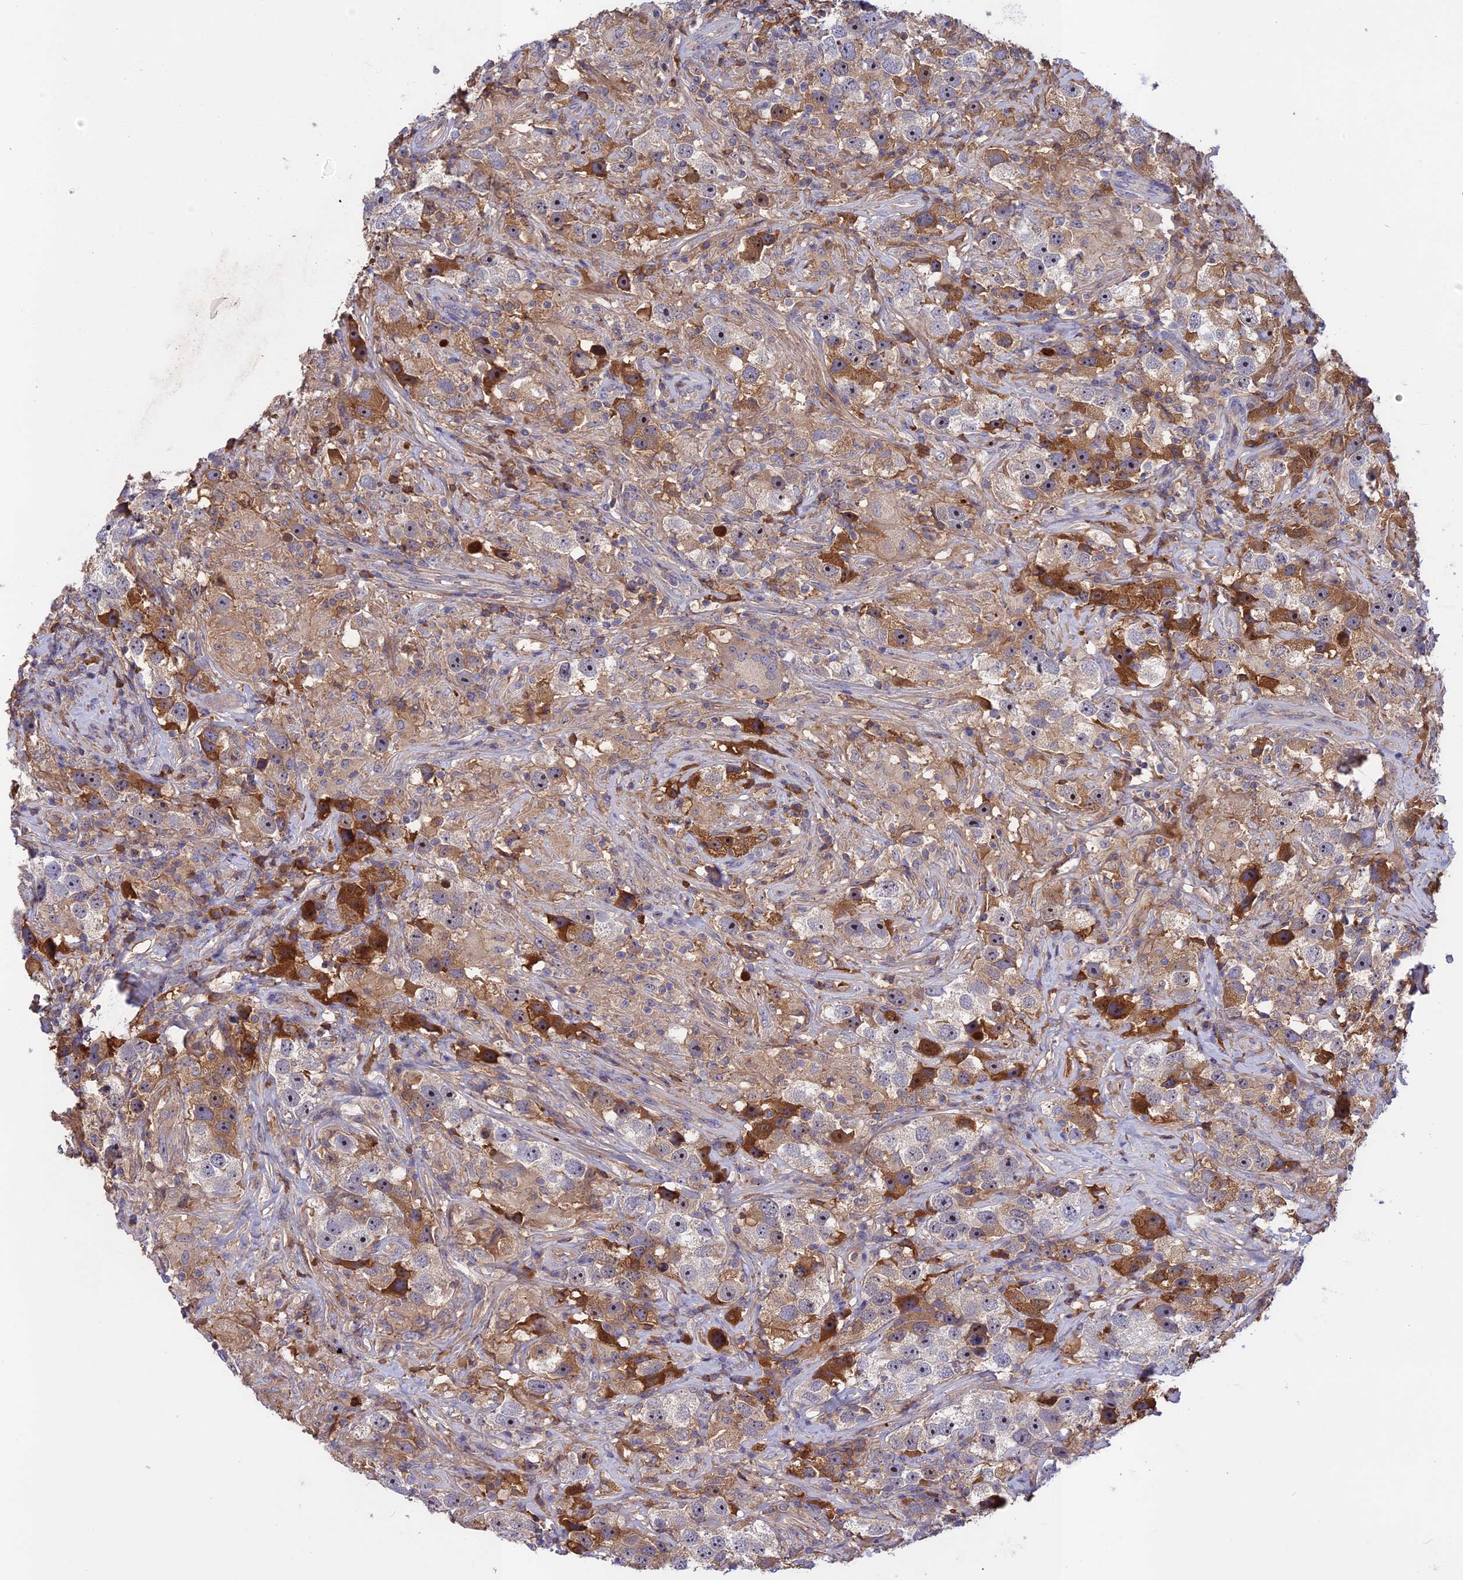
{"staining": {"intensity": "moderate", "quantity": "<25%", "location": "cytoplasmic/membranous"}, "tissue": "testis cancer", "cell_type": "Tumor cells", "image_type": "cancer", "snomed": [{"axis": "morphology", "description": "Seminoma, NOS"}, {"axis": "topography", "description": "Testis"}], "caption": "Immunohistochemistry histopathology image of neoplastic tissue: human testis seminoma stained using immunohistochemistry reveals low levels of moderate protein expression localized specifically in the cytoplasmic/membranous of tumor cells, appearing as a cytoplasmic/membranous brown color.", "gene": "ADO", "patient": {"sex": "male", "age": 49}}